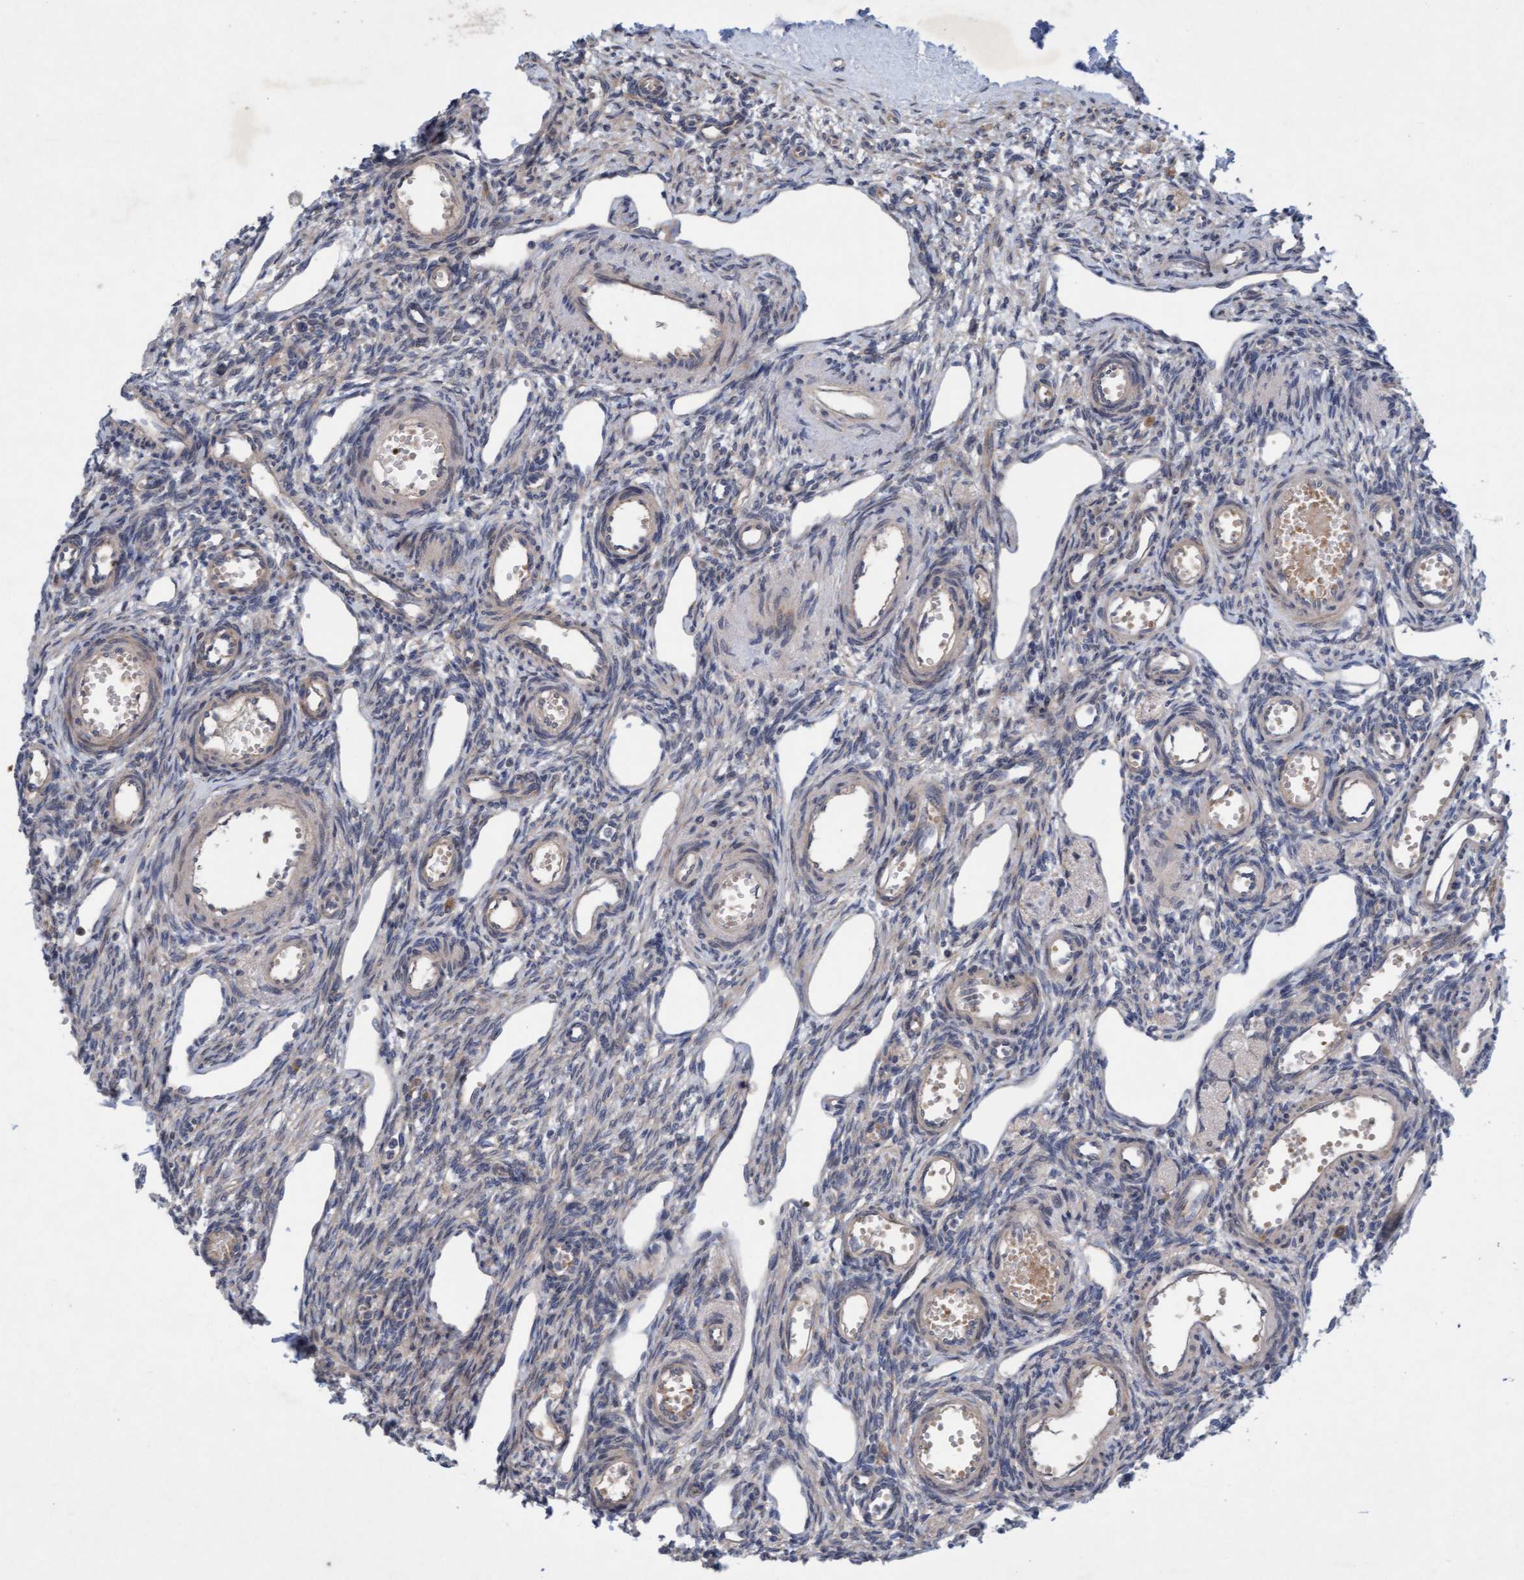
{"staining": {"intensity": "negative", "quantity": "none", "location": "none"}, "tissue": "ovary", "cell_type": "Ovarian stroma cells", "image_type": "normal", "snomed": [{"axis": "morphology", "description": "Normal tissue, NOS"}, {"axis": "topography", "description": "Ovary"}], "caption": "Ovarian stroma cells show no significant positivity in benign ovary. The staining was performed using DAB (3,3'-diaminobenzidine) to visualize the protein expression in brown, while the nuclei were stained in blue with hematoxylin (Magnification: 20x).", "gene": "DDHD2", "patient": {"sex": "female", "age": 33}}